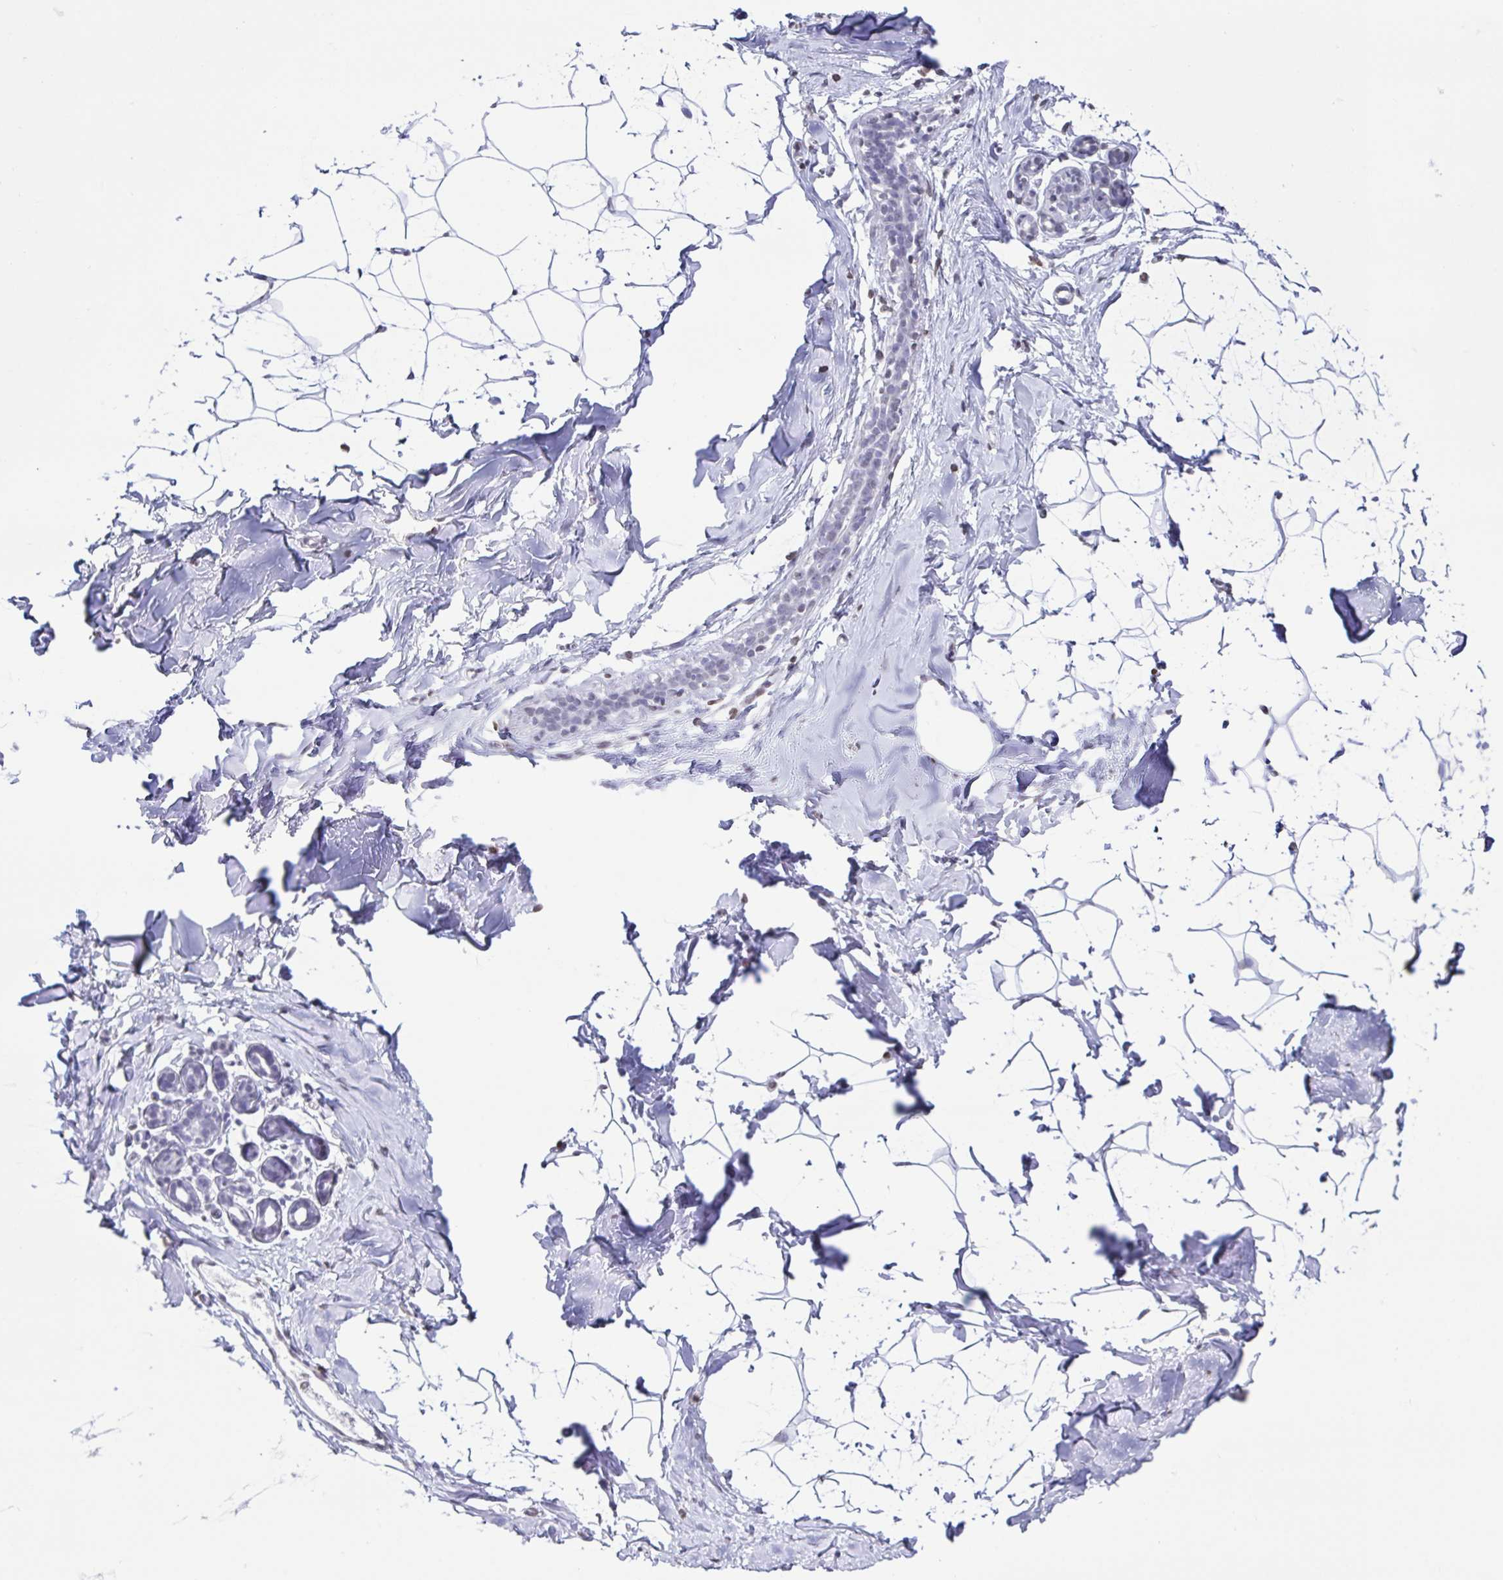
{"staining": {"intensity": "negative", "quantity": "none", "location": "none"}, "tissue": "breast", "cell_type": "Adipocytes", "image_type": "normal", "snomed": [{"axis": "morphology", "description": "Normal tissue, NOS"}, {"axis": "topography", "description": "Breast"}], "caption": "There is no significant staining in adipocytes of breast. Brightfield microscopy of immunohistochemistry (IHC) stained with DAB (3,3'-diaminobenzidine) (brown) and hematoxylin (blue), captured at high magnification.", "gene": "VCX2", "patient": {"sex": "female", "age": 32}}